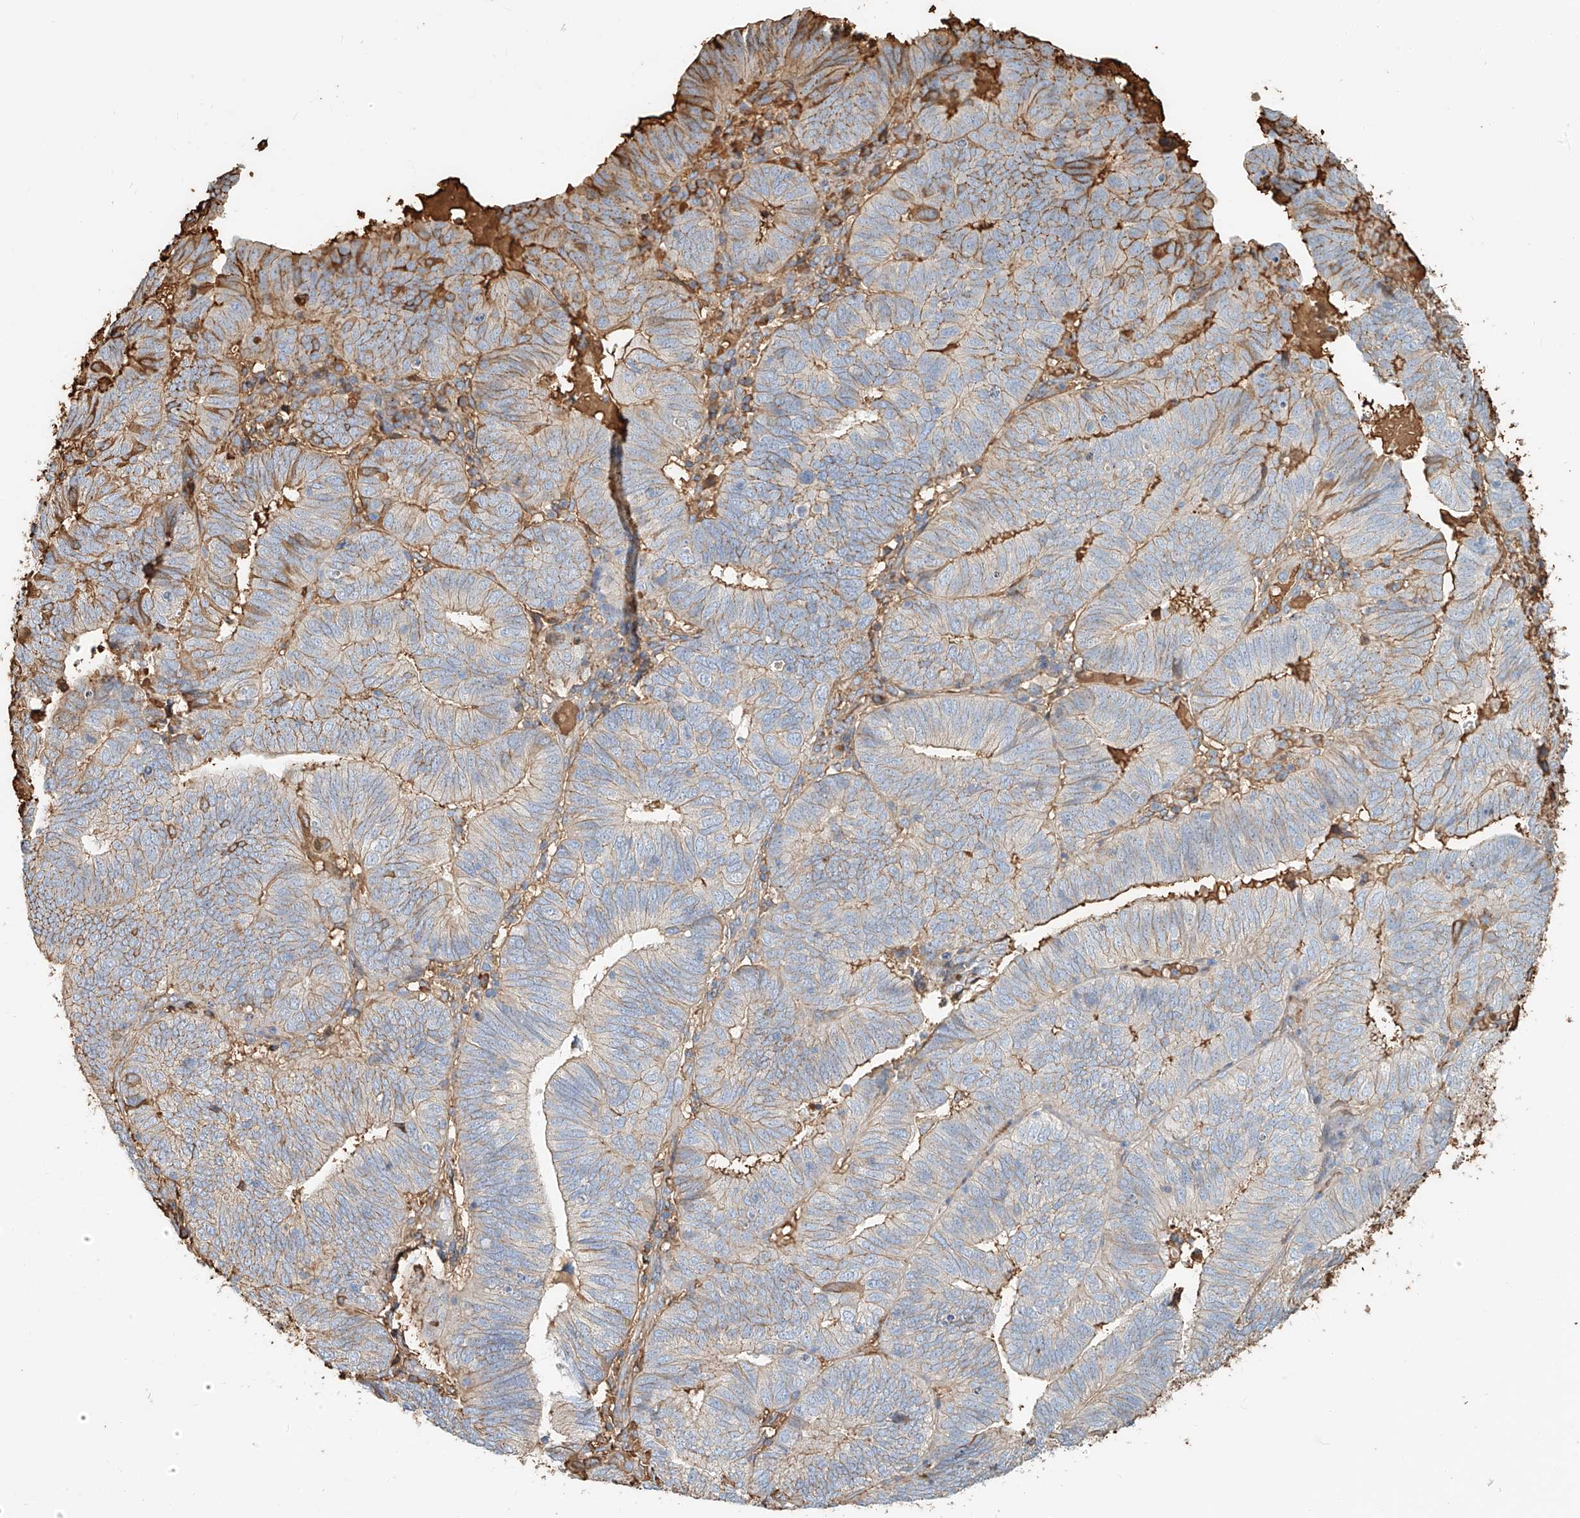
{"staining": {"intensity": "moderate", "quantity": "<25%", "location": "cytoplasmic/membranous"}, "tissue": "endometrial cancer", "cell_type": "Tumor cells", "image_type": "cancer", "snomed": [{"axis": "morphology", "description": "Adenocarcinoma, NOS"}, {"axis": "topography", "description": "Uterus"}], "caption": "This image shows endometrial adenocarcinoma stained with immunohistochemistry to label a protein in brown. The cytoplasmic/membranous of tumor cells show moderate positivity for the protein. Nuclei are counter-stained blue.", "gene": "ZFP30", "patient": {"sex": "female", "age": 77}}